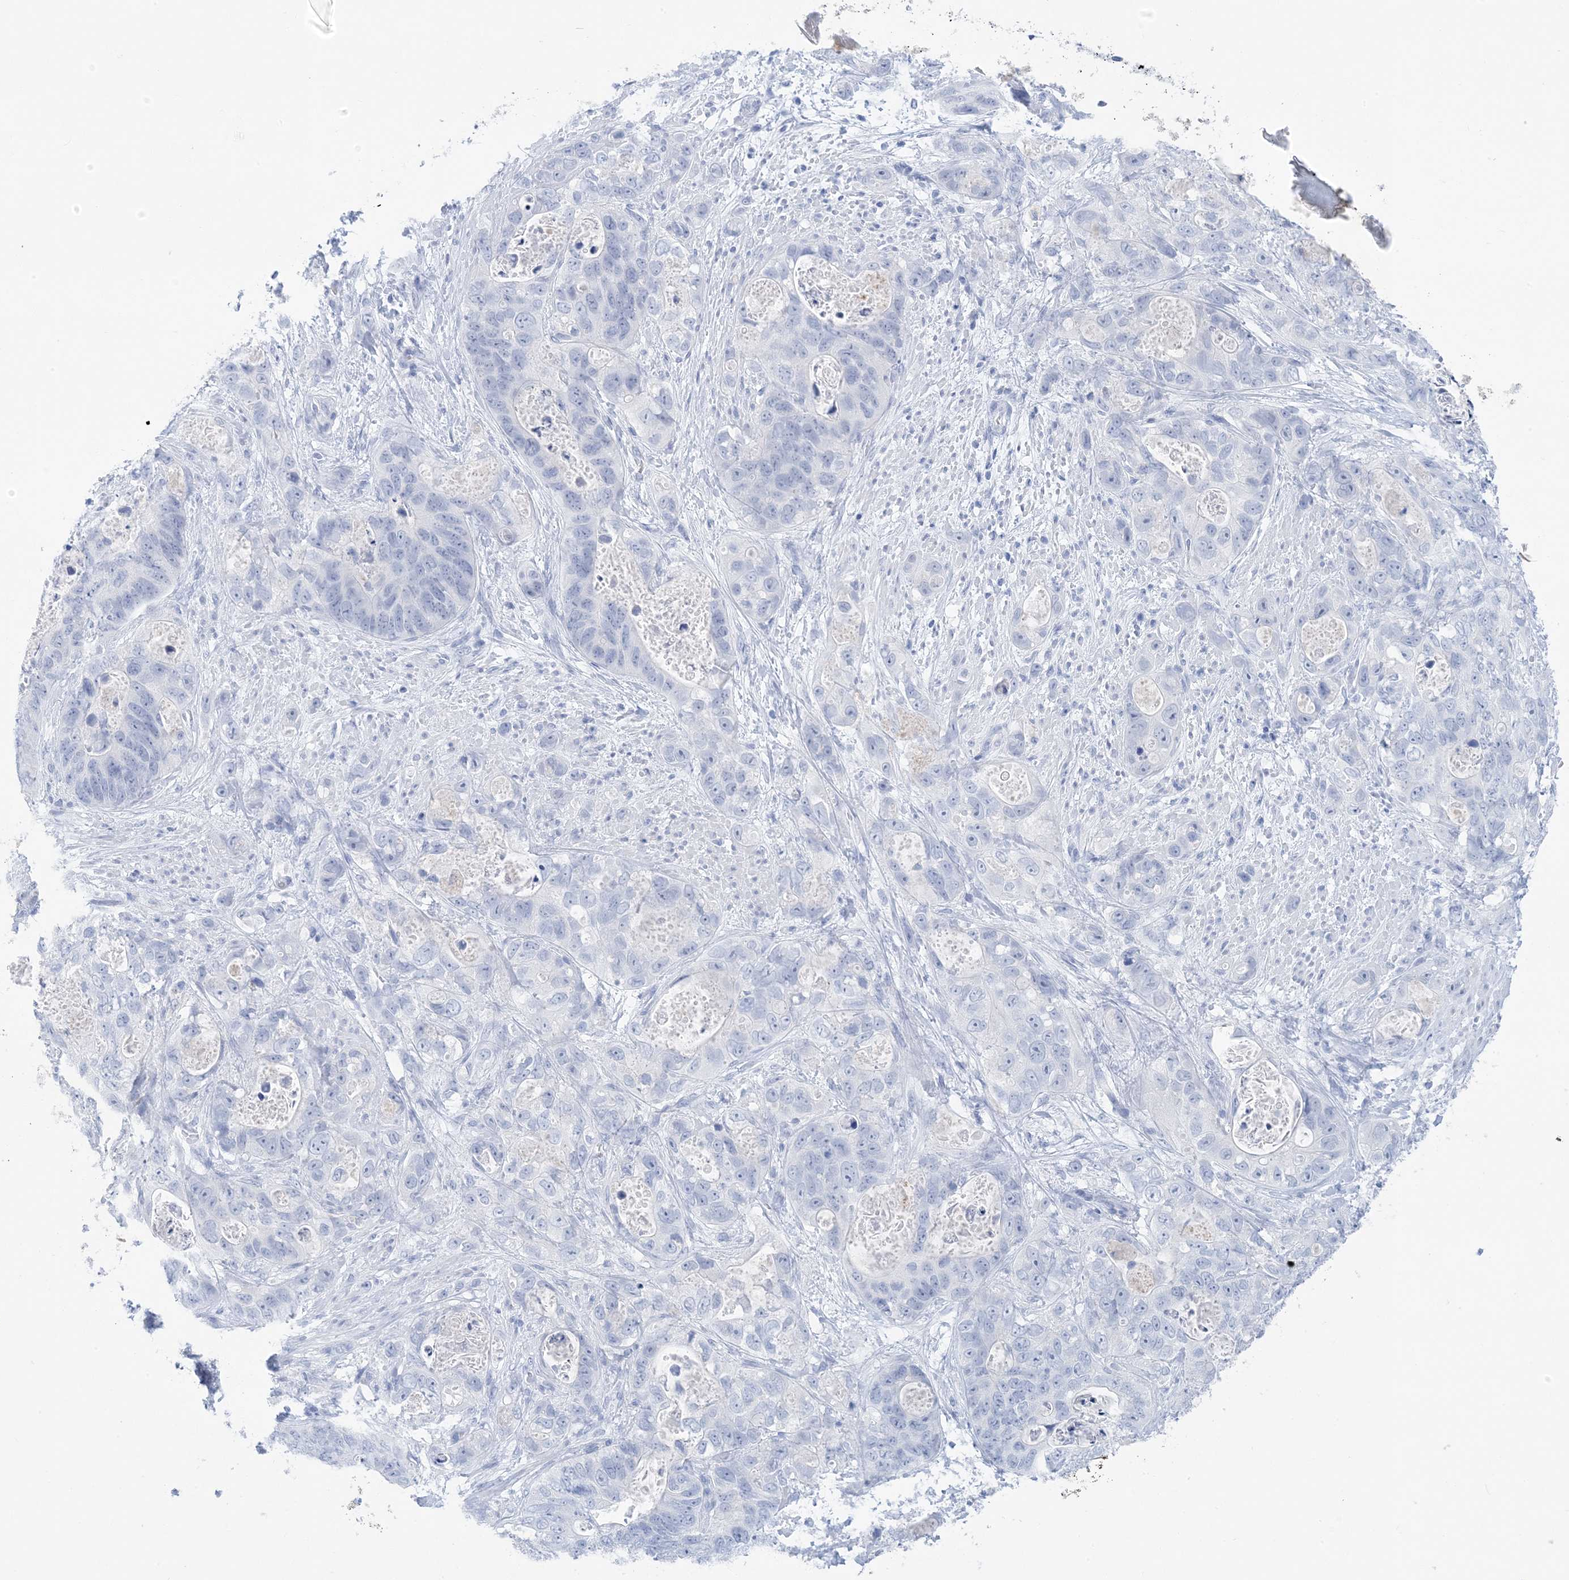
{"staining": {"intensity": "negative", "quantity": "none", "location": "none"}, "tissue": "stomach cancer", "cell_type": "Tumor cells", "image_type": "cancer", "snomed": [{"axis": "morphology", "description": "Adenocarcinoma, NOS"}, {"axis": "topography", "description": "Stomach"}], "caption": "IHC of human adenocarcinoma (stomach) shows no positivity in tumor cells. (DAB IHC visualized using brightfield microscopy, high magnification).", "gene": "SH3YL1", "patient": {"sex": "female", "age": 89}}